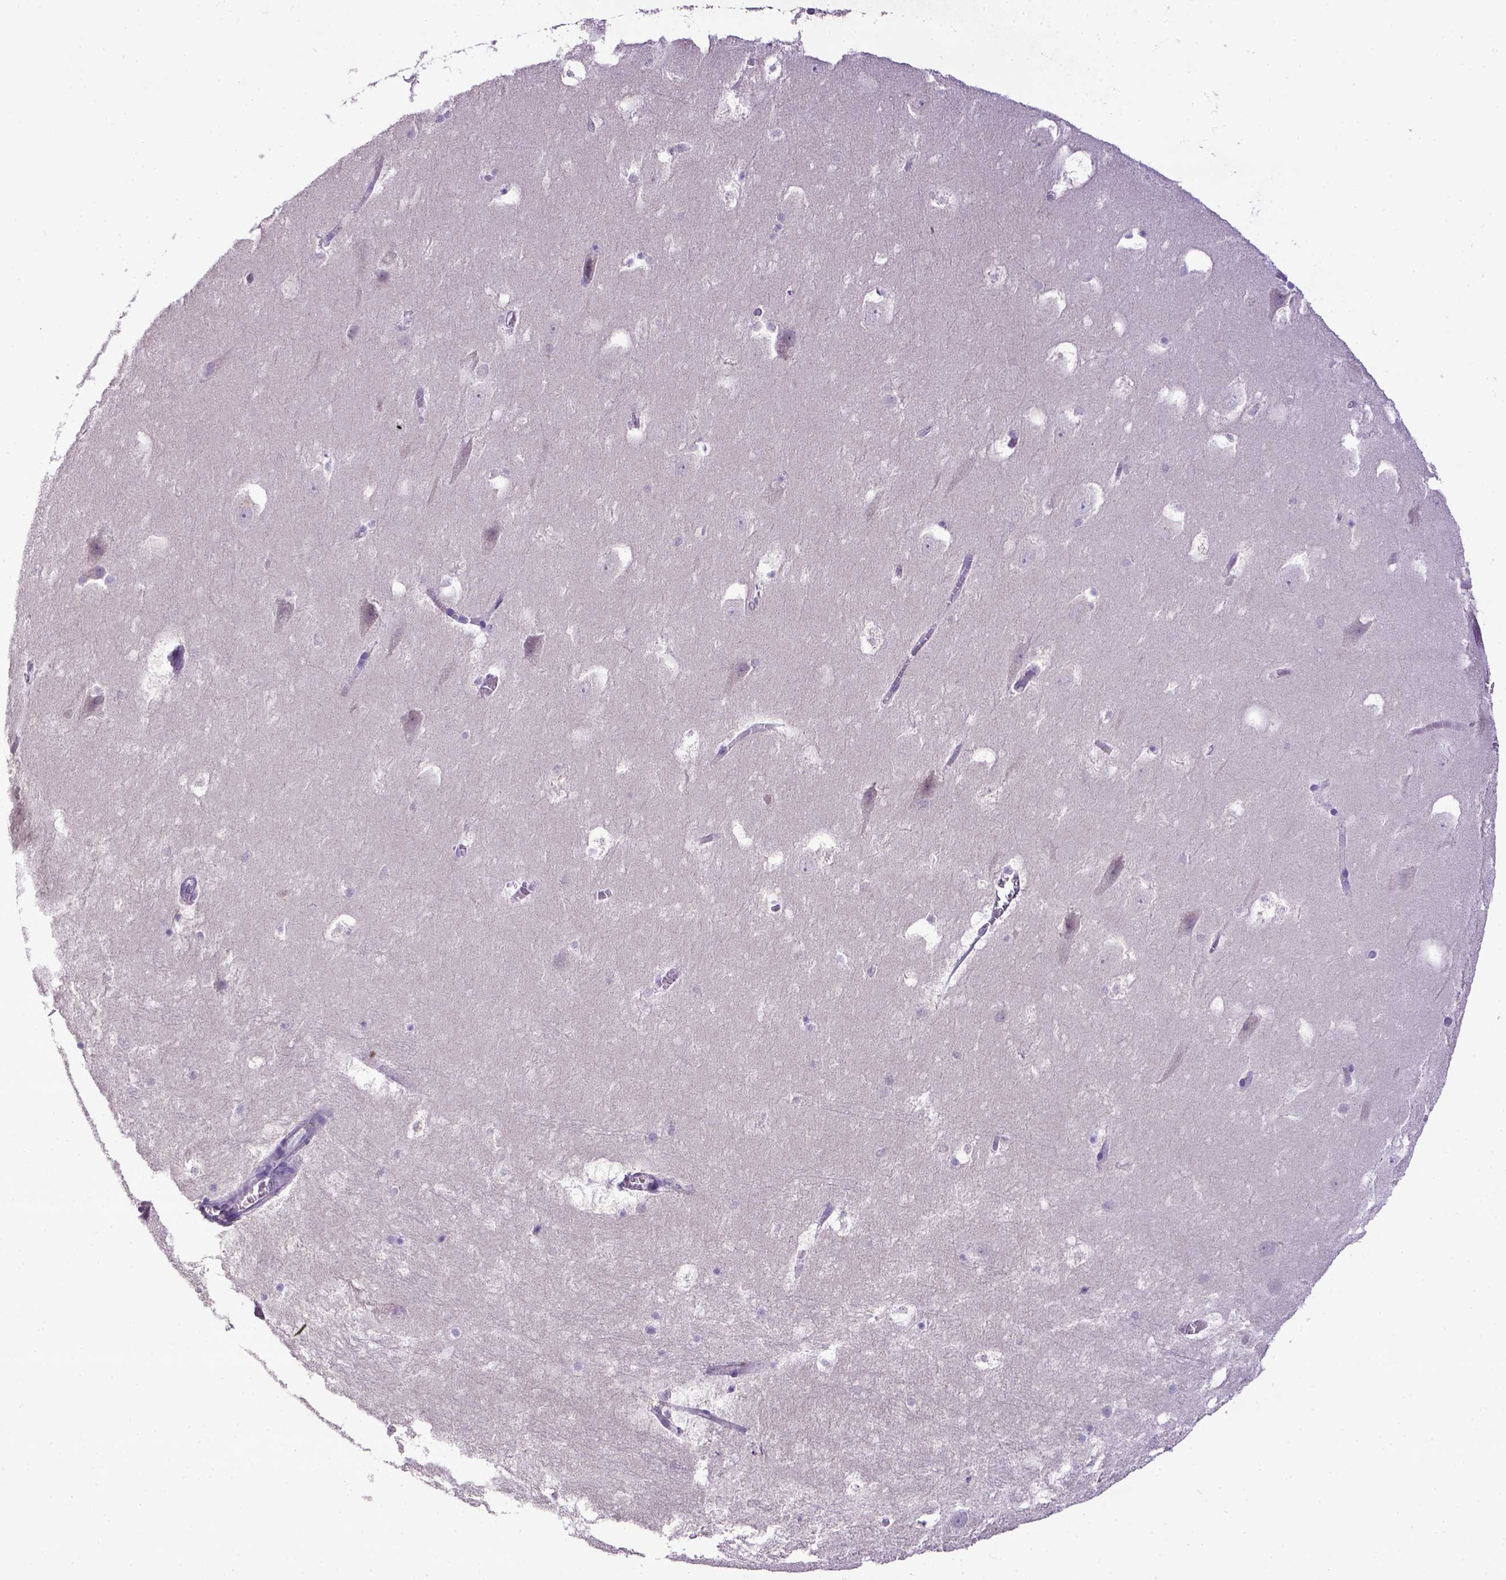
{"staining": {"intensity": "negative", "quantity": "none", "location": "none"}, "tissue": "hippocampus", "cell_type": "Glial cells", "image_type": "normal", "snomed": [{"axis": "morphology", "description": "Normal tissue, NOS"}, {"axis": "topography", "description": "Hippocampus"}], "caption": "Immunohistochemistry micrograph of benign hippocampus stained for a protein (brown), which exhibits no positivity in glial cells. Brightfield microscopy of immunohistochemistry stained with DAB (3,3'-diaminobenzidine) (brown) and hematoxylin (blue), captured at high magnification.", "gene": "CDKN1A", "patient": {"sex": "male", "age": 45}}